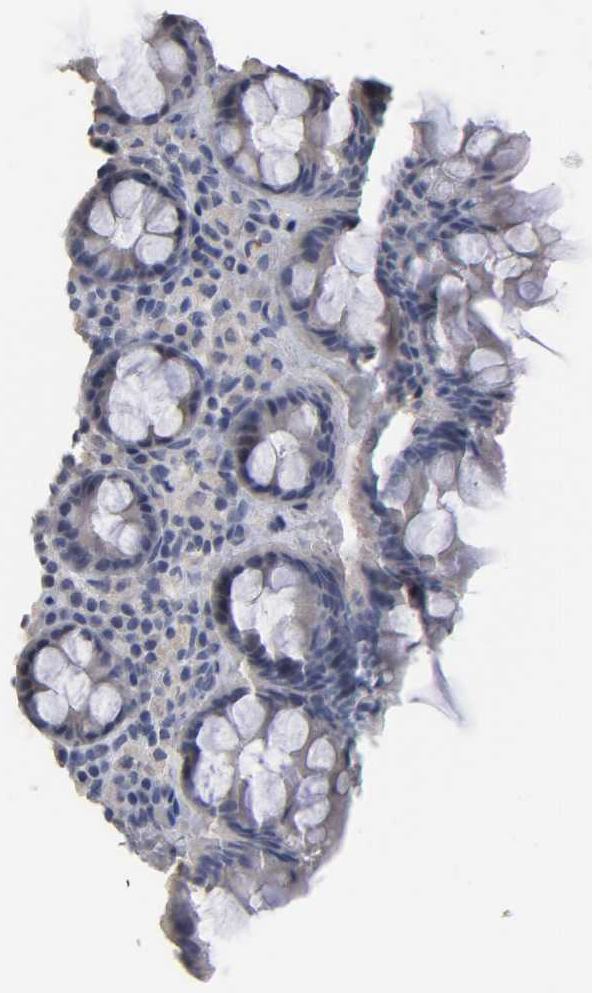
{"staining": {"intensity": "negative", "quantity": "none", "location": "none"}, "tissue": "rectum", "cell_type": "Glandular cells", "image_type": "normal", "snomed": [{"axis": "morphology", "description": "Normal tissue, NOS"}, {"axis": "topography", "description": "Rectum"}], "caption": "Immunohistochemistry of benign human rectum displays no staining in glandular cells. (DAB immunohistochemistry visualized using brightfield microscopy, high magnification).", "gene": "OVOL1", "patient": {"sex": "male", "age": 92}}